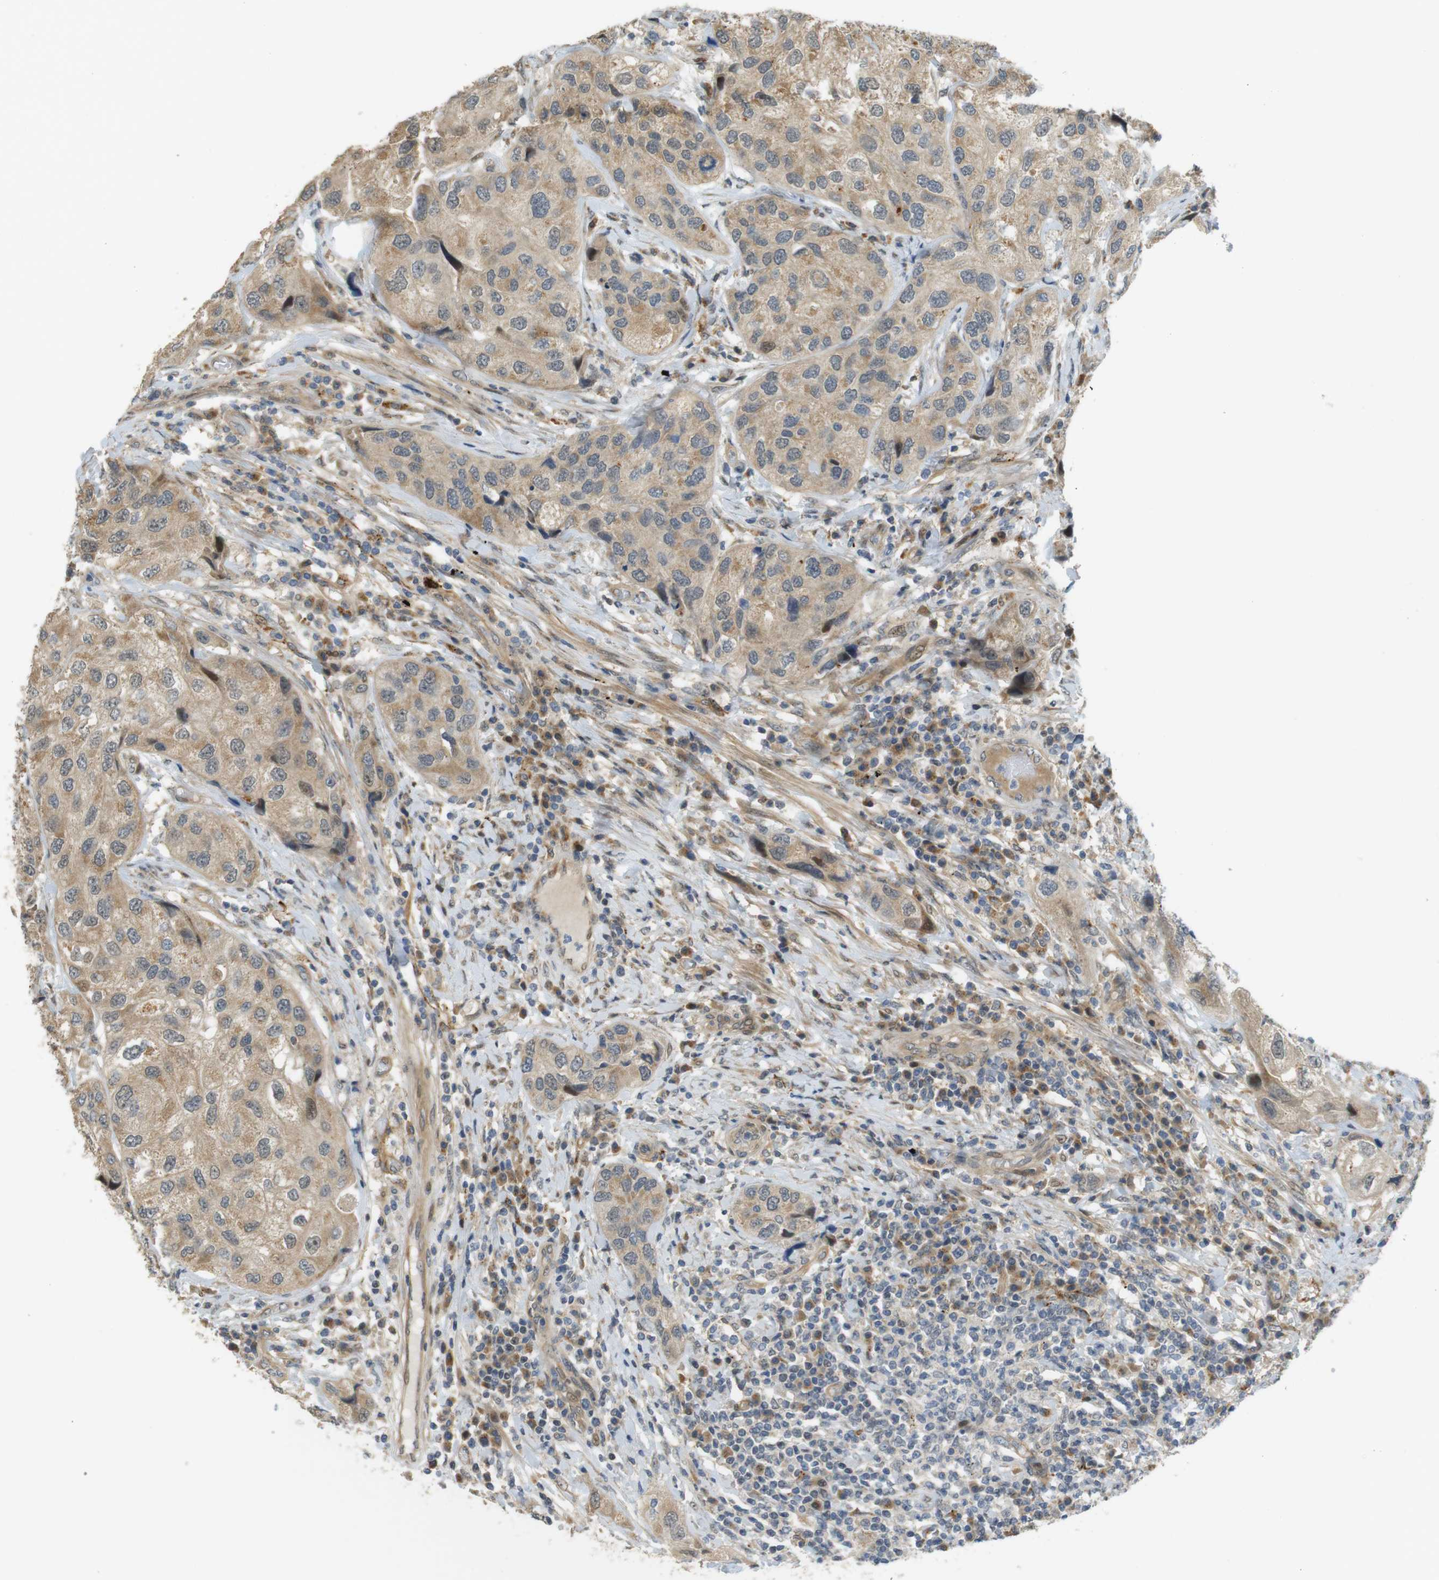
{"staining": {"intensity": "moderate", "quantity": ">75%", "location": "cytoplasmic/membranous"}, "tissue": "urothelial cancer", "cell_type": "Tumor cells", "image_type": "cancer", "snomed": [{"axis": "morphology", "description": "Urothelial carcinoma, High grade"}, {"axis": "topography", "description": "Urinary bladder"}], "caption": "Human urothelial cancer stained with a brown dye displays moderate cytoplasmic/membranous positive expression in approximately >75% of tumor cells.", "gene": "TSPAN9", "patient": {"sex": "female", "age": 64}}